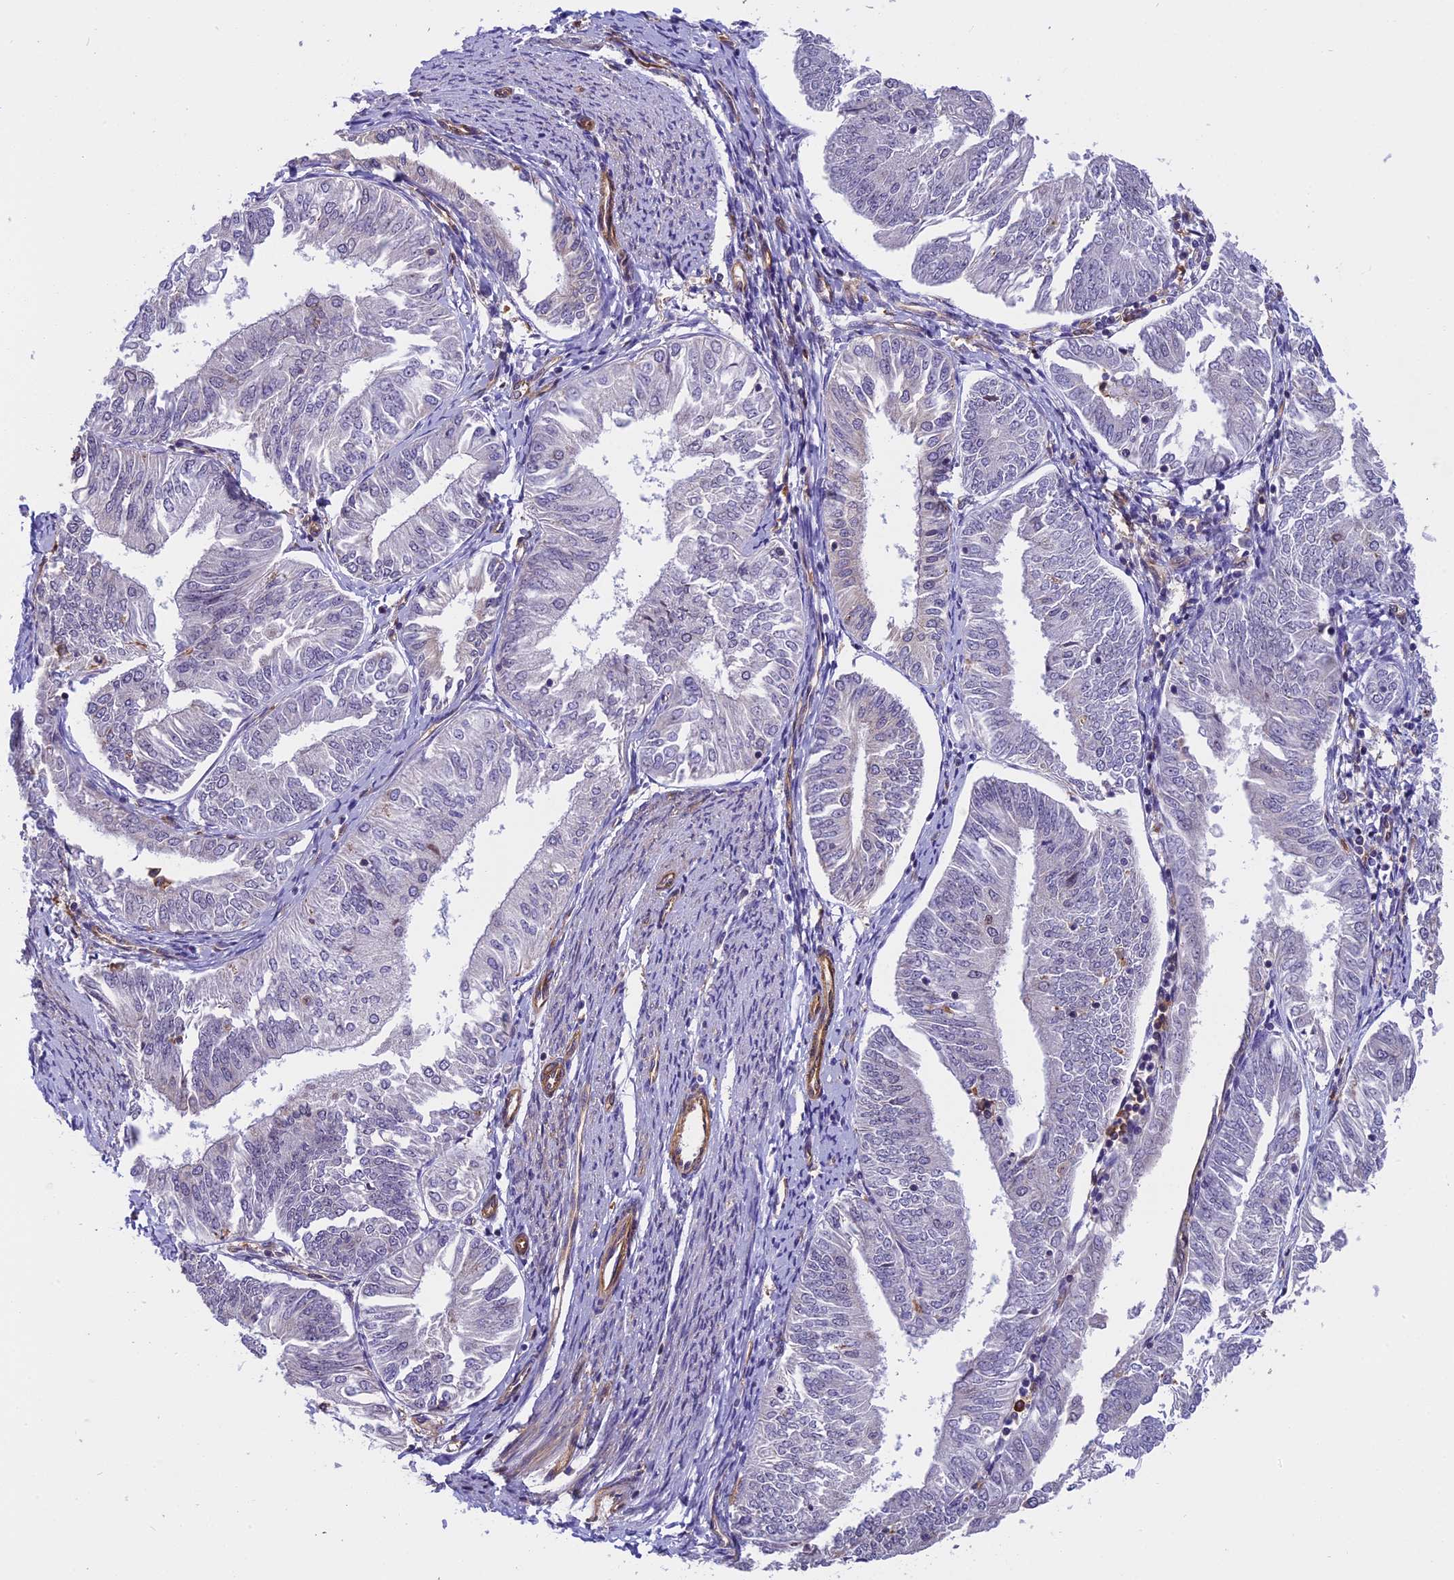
{"staining": {"intensity": "negative", "quantity": "none", "location": "none"}, "tissue": "endometrial cancer", "cell_type": "Tumor cells", "image_type": "cancer", "snomed": [{"axis": "morphology", "description": "Adenocarcinoma, NOS"}, {"axis": "topography", "description": "Endometrium"}], "caption": "Immunohistochemistry of human endometrial cancer (adenocarcinoma) exhibits no positivity in tumor cells.", "gene": "EHBP1L1", "patient": {"sex": "female", "age": 58}}